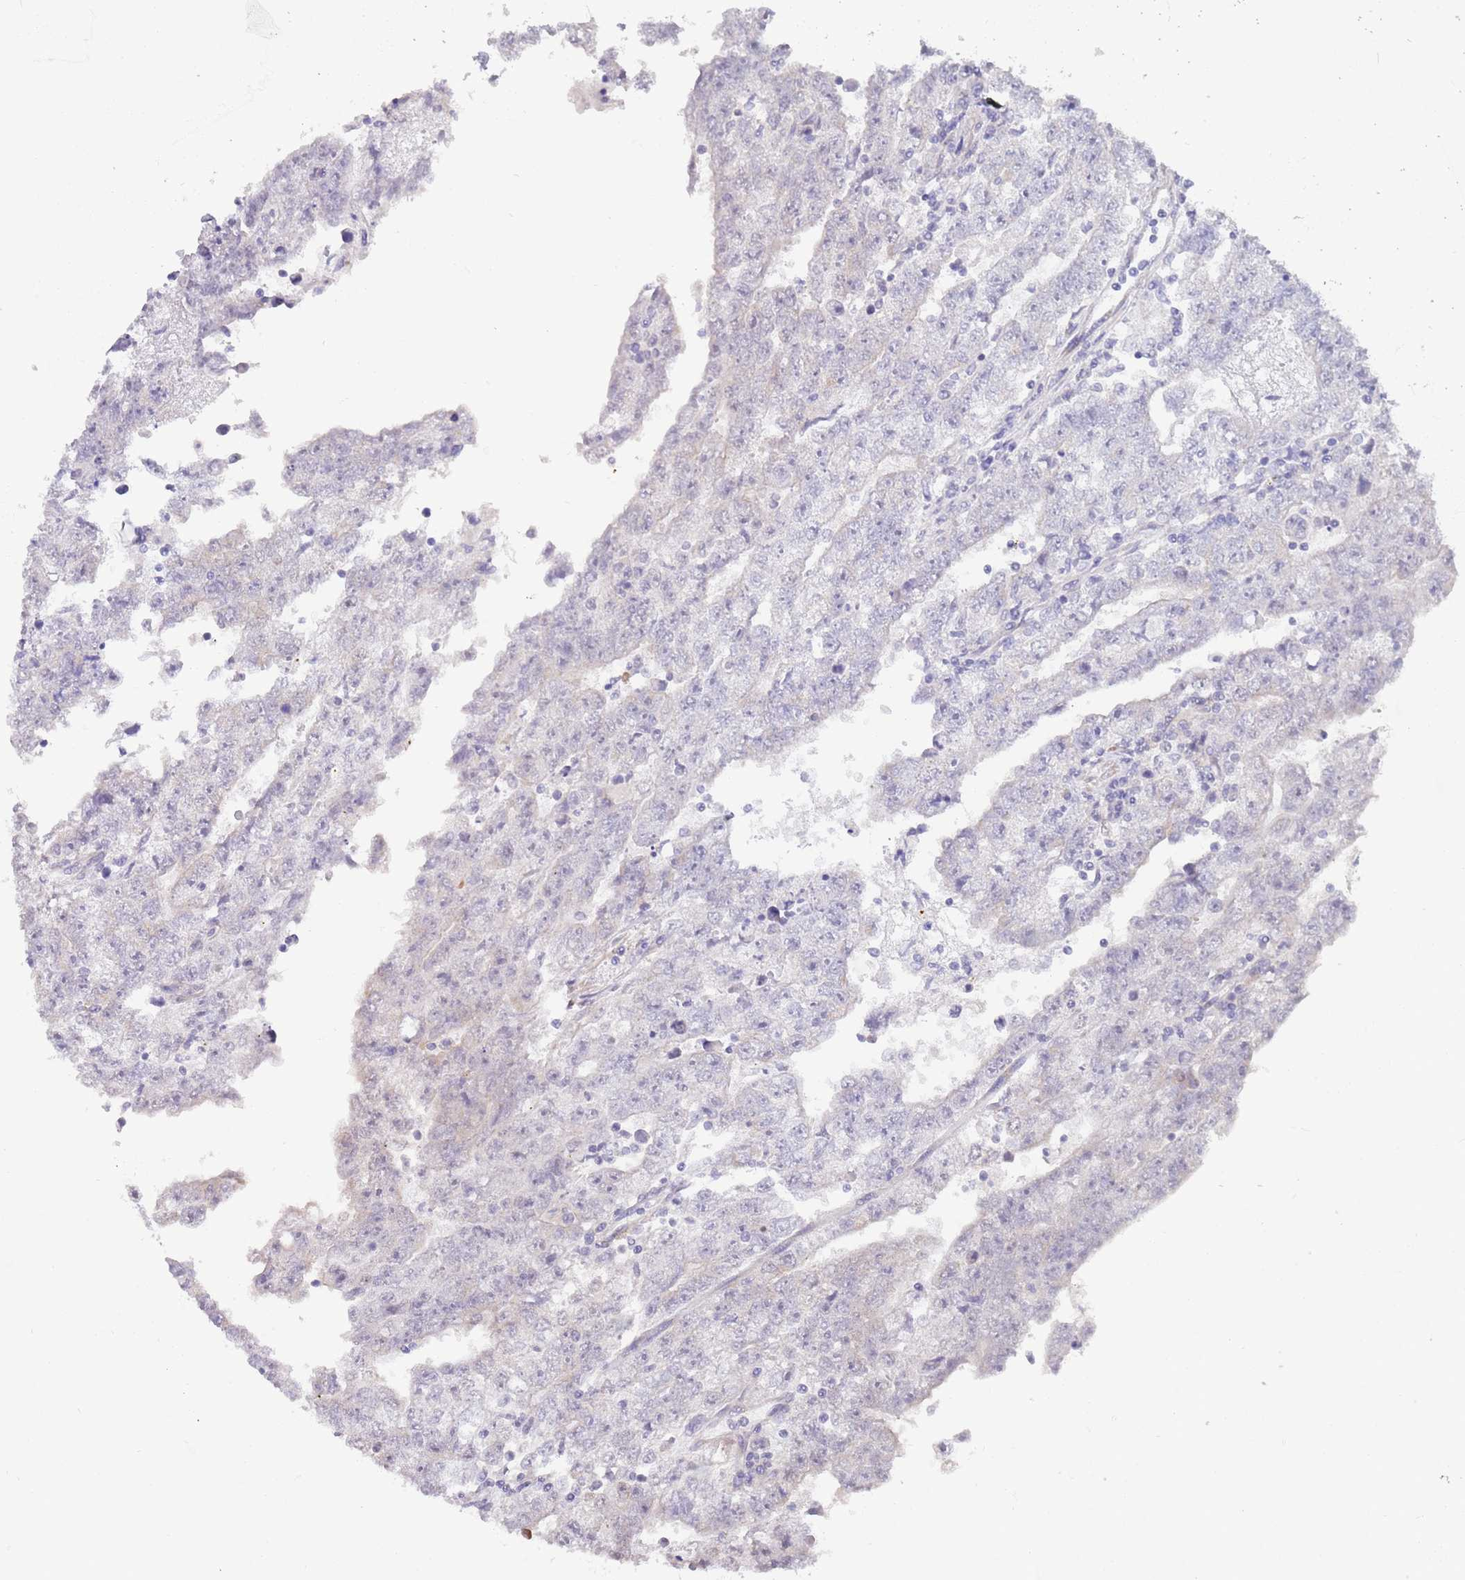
{"staining": {"intensity": "negative", "quantity": "none", "location": "none"}, "tissue": "testis cancer", "cell_type": "Tumor cells", "image_type": "cancer", "snomed": [{"axis": "morphology", "description": "Carcinoma, Embryonal, NOS"}, {"axis": "topography", "description": "Testis"}], "caption": "Tumor cells show no significant protein positivity in testis embryonal carcinoma.", "gene": "TNRC6C", "patient": {"sex": "male", "age": 25}}